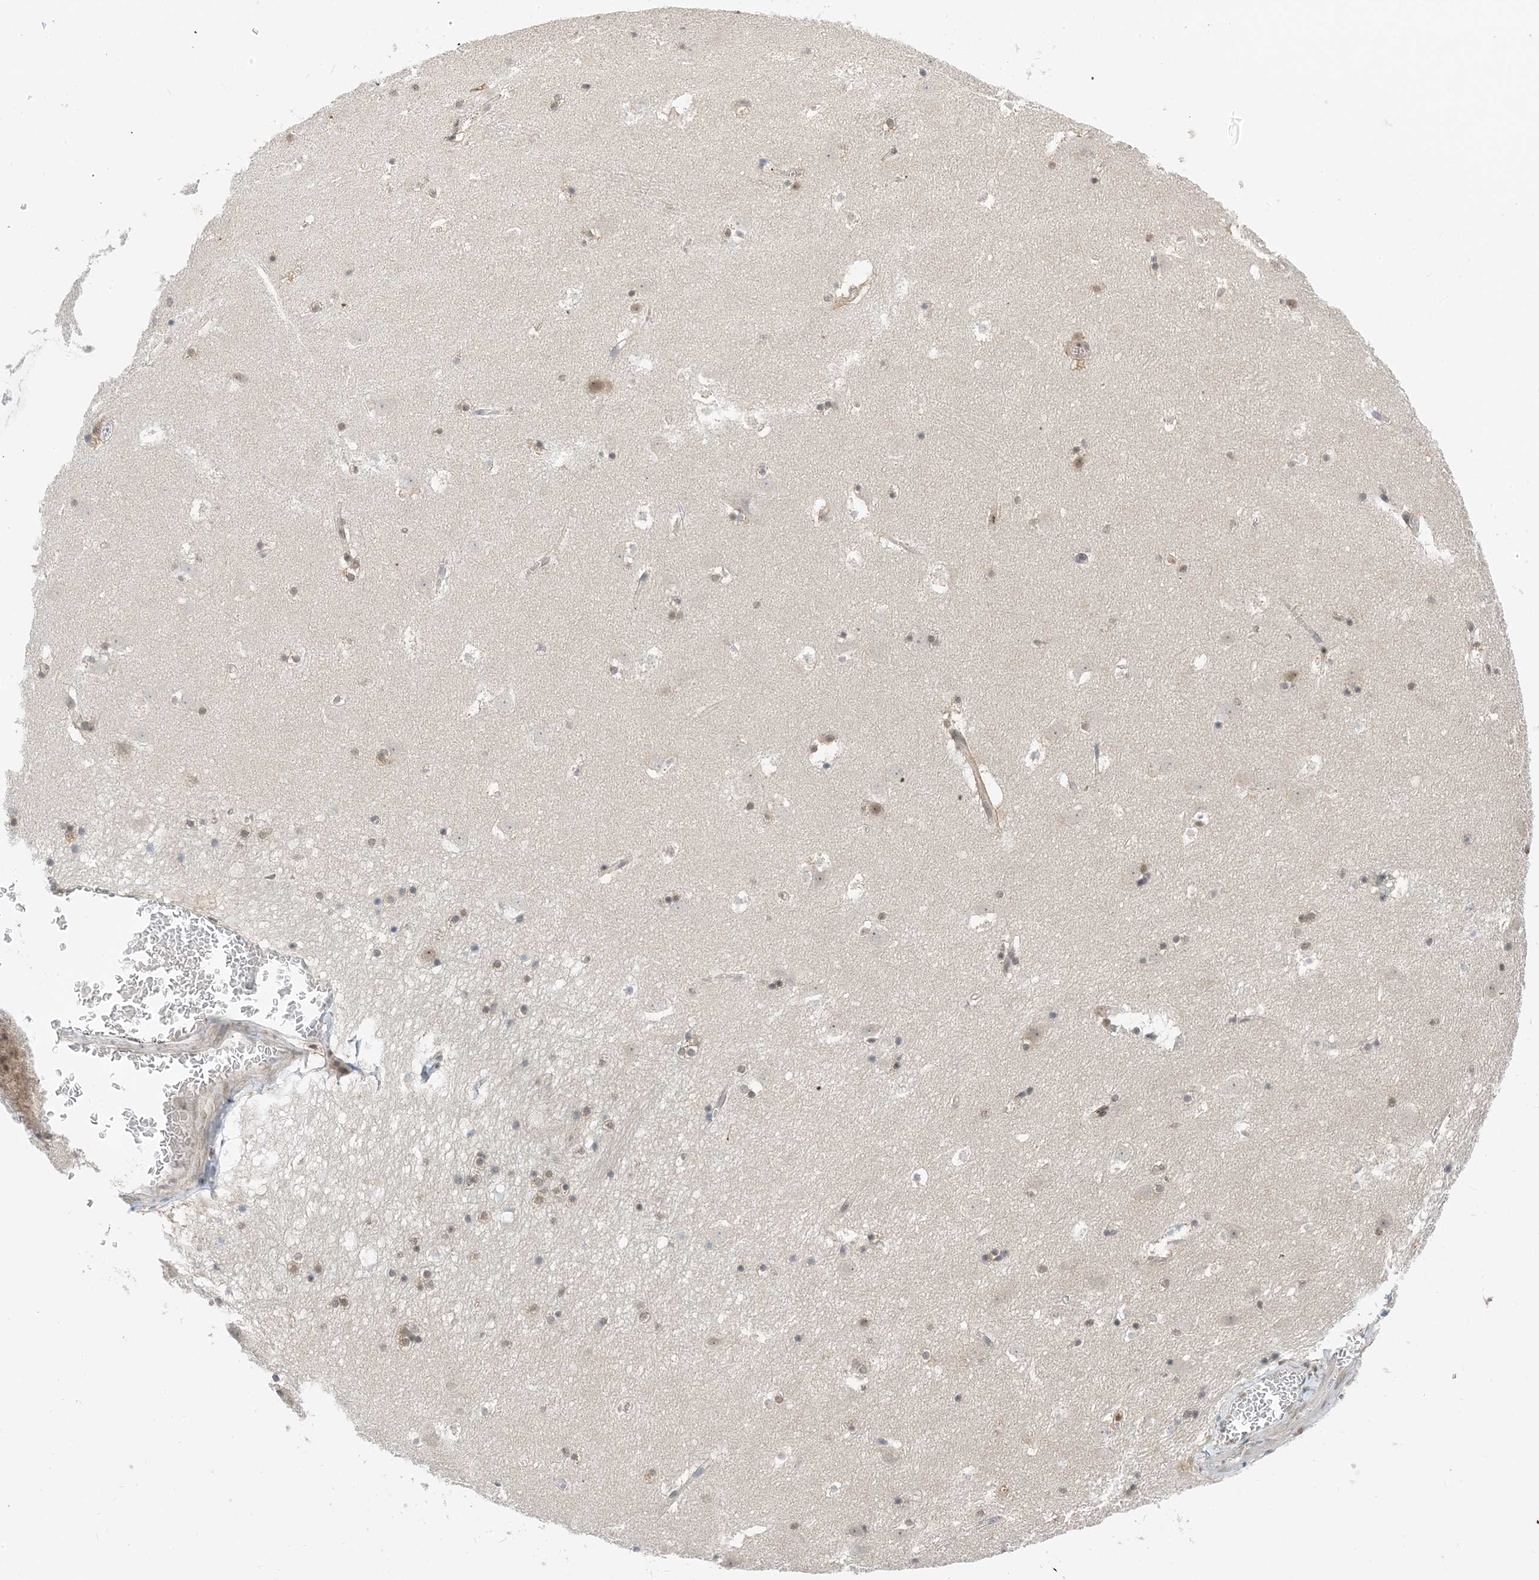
{"staining": {"intensity": "moderate", "quantity": "<25%", "location": "nuclear"}, "tissue": "caudate", "cell_type": "Glial cells", "image_type": "normal", "snomed": [{"axis": "morphology", "description": "Normal tissue, NOS"}, {"axis": "topography", "description": "Lateral ventricle wall"}], "caption": "High-magnification brightfield microscopy of normal caudate stained with DAB (3,3'-diaminobenzidine) (brown) and counterstained with hematoxylin (blue). glial cells exhibit moderate nuclear expression is present in about<25% of cells. The protein of interest is shown in brown color, while the nuclei are stained blue.", "gene": "ZNF740", "patient": {"sex": "male", "age": 45}}